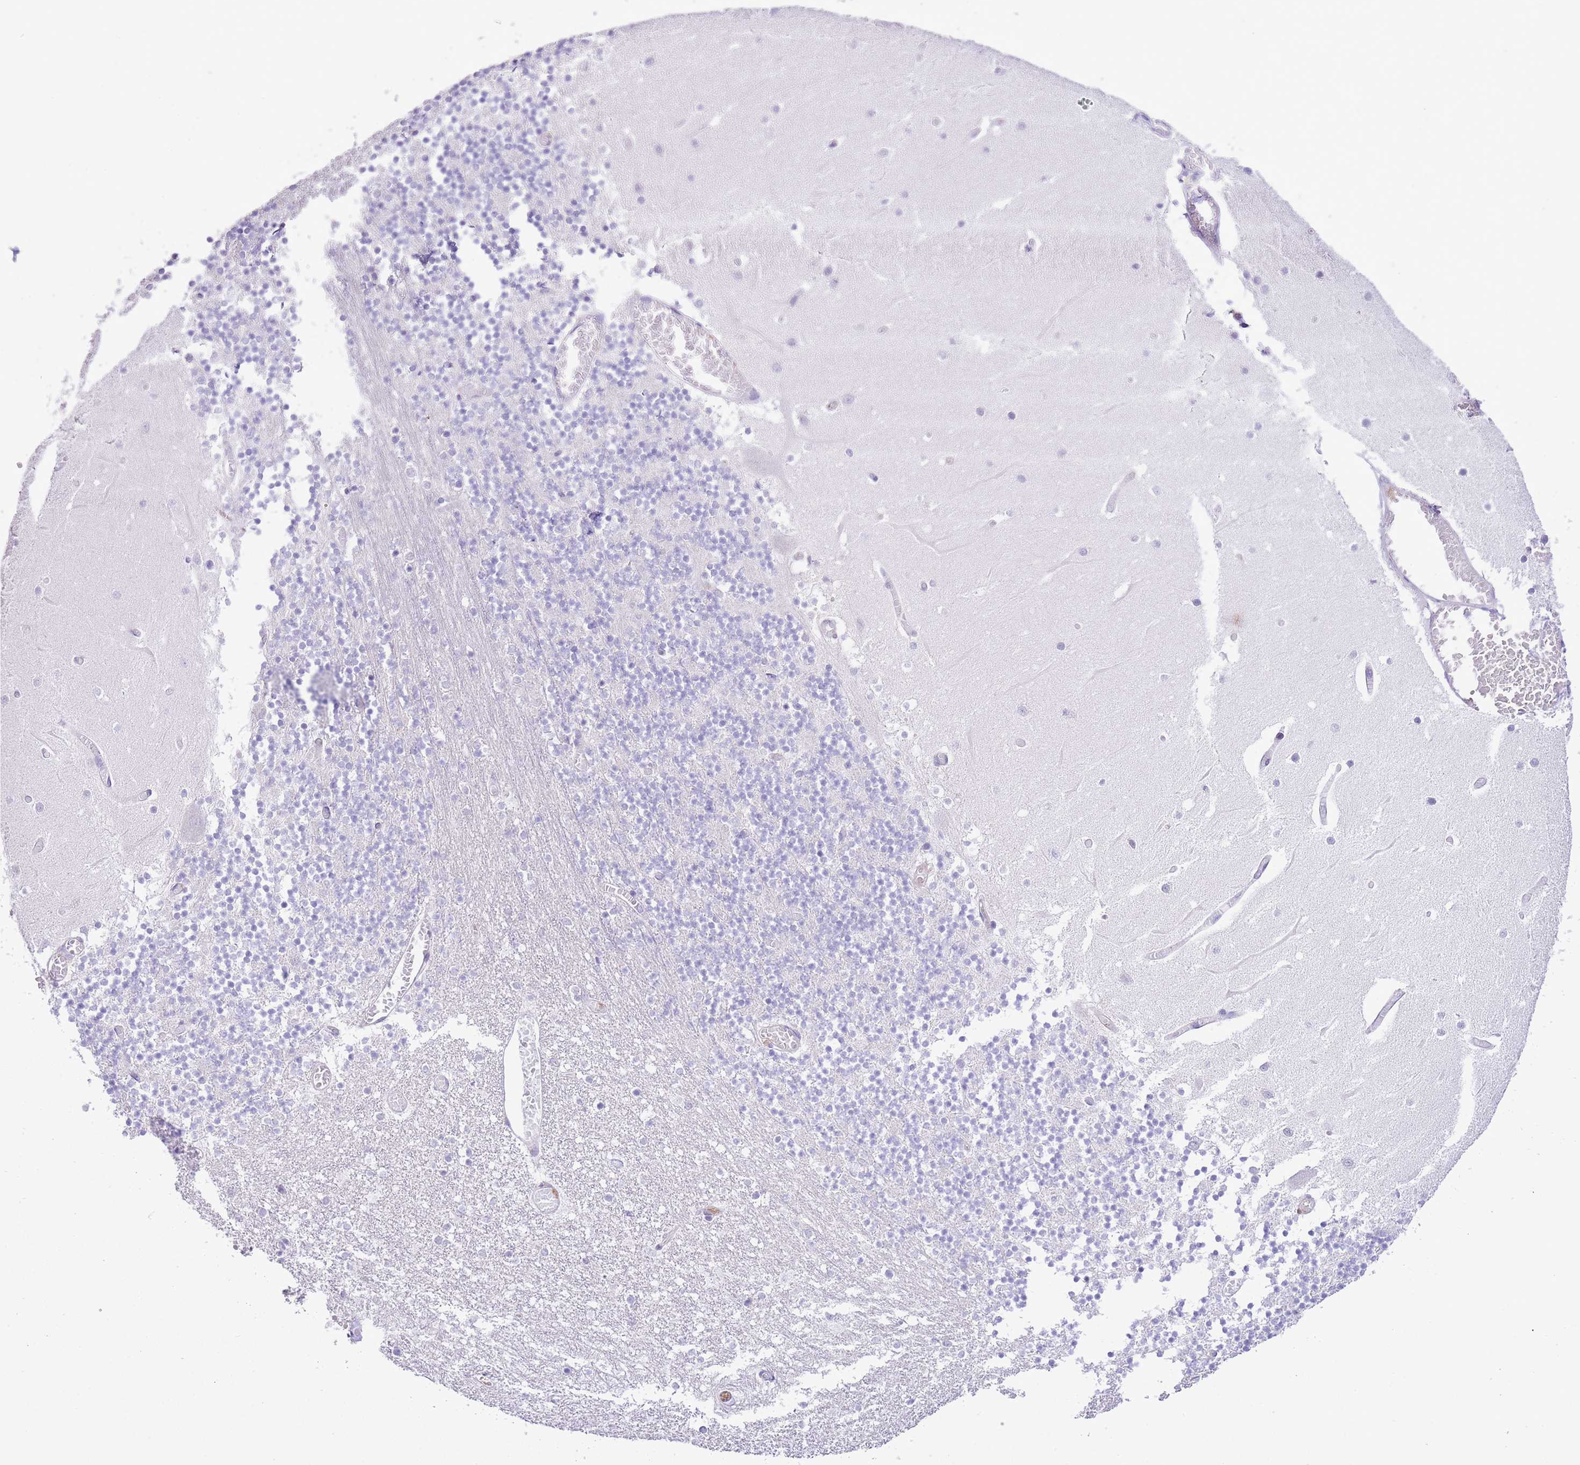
{"staining": {"intensity": "negative", "quantity": "none", "location": "none"}, "tissue": "cerebellum", "cell_type": "Cells in granular layer", "image_type": "normal", "snomed": [{"axis": "morphology", "description": "Normal tissue, NOS"}, {"axis": "topography", "description": "Cerebellum"}], "caption": "Immunohistochemical staining of unremarkable human cerebellum displays no significant positivity in cells in granular layer. (DAB (3,3'-diaminobenzidine) immunohistochemistry (IHC) with hematoxylin counter stain).", "gene": "MIDN", "patient": {"sex": "female", "age": 28}}